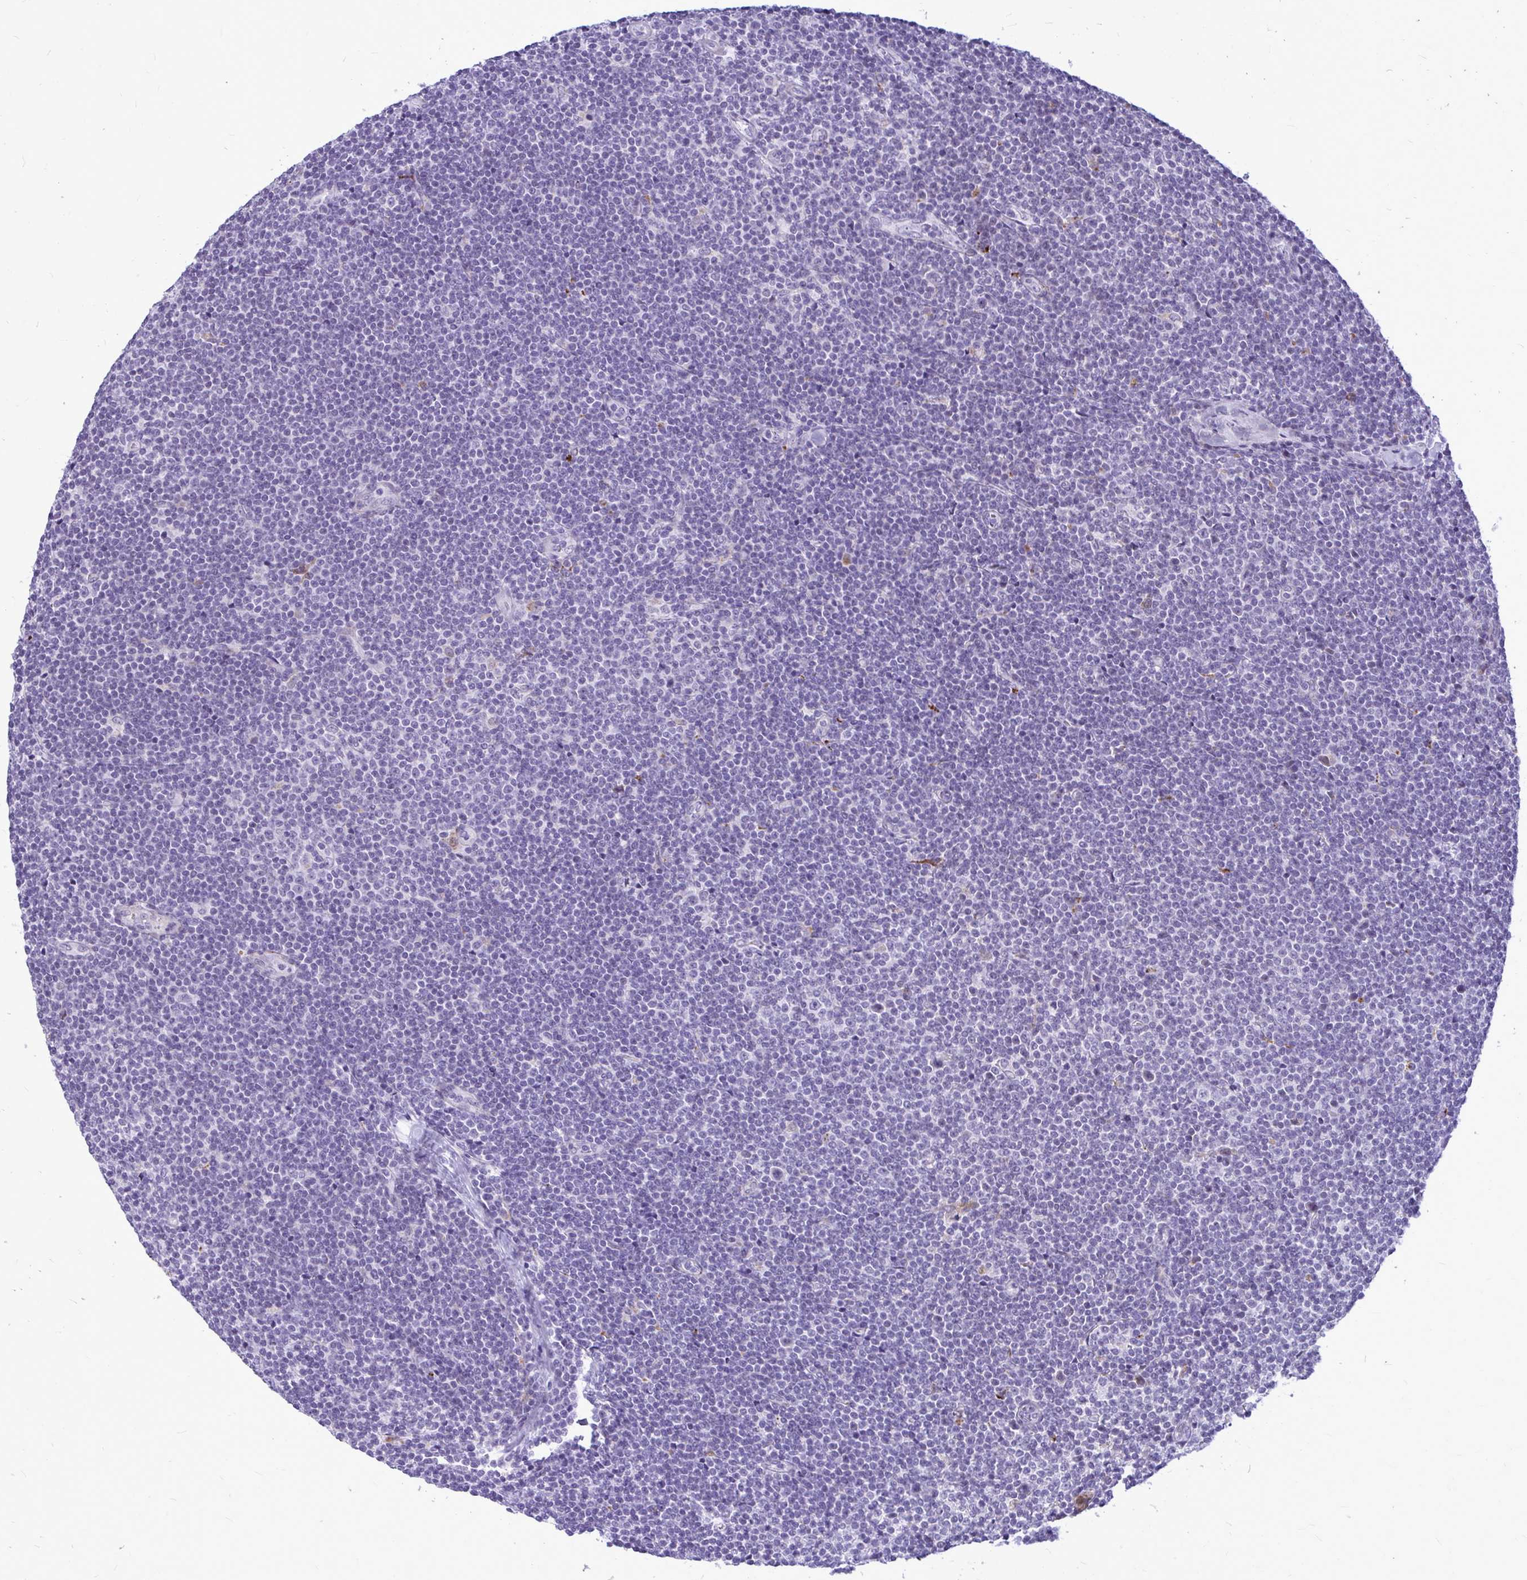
{"staining": {"intensity": "negative", "quantity": "none", "location": "none"}, "tissue": "lymphoma", "cell_type": "Tumor cells", "image_type": "cancer", "snomed": [{"axis": "morphology", "description": "Malignant lymphoma, non-Hodgkin's type, Low grade"}, {"axis": "topography", "description": "Lymph node"}], "caption": "Lymphoma stained for a protein using immunohistochemistry (IHC) displays no expression tumor cells.", "gene": "ZSCAN25", "patient": {"sex": "male", "age": 48}}